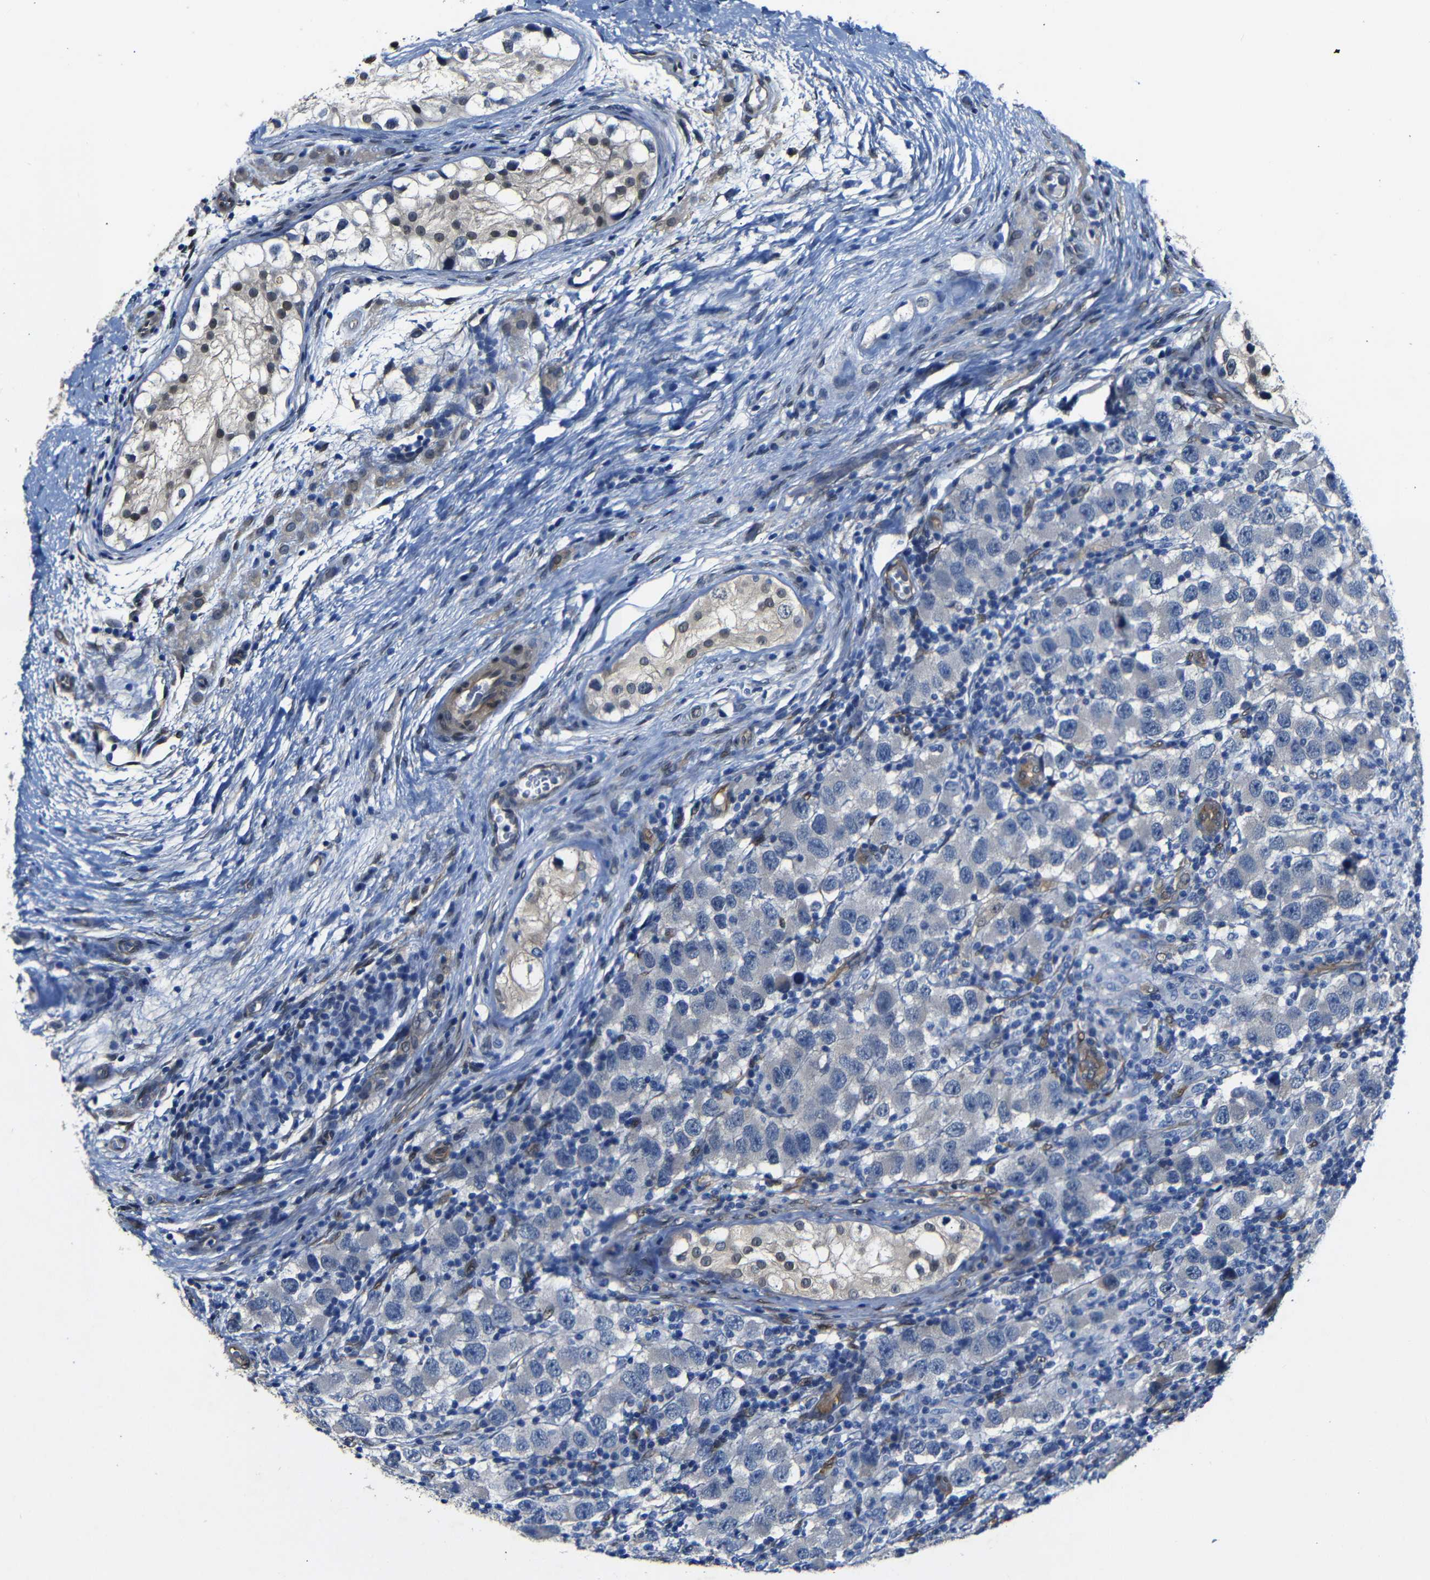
{"staining": {"intensity": "negative", "quantity": "none", "location": "none"}, "tissue": "testis cancer", "cell_type": "Tumor cells", "image_type": "cancer", "snomed": [{"axis": "morphology", "description": "Carcinoma, Embryonal, NOS"}, {"axis": "topography", "description": "Testis"}], "caption": "High magnification brightfield microscopy of embryonal carcinoma (testis) stained with DAB (brown) and counterstained with hematoxylin (blue): tumor cells show no significant positivity.", "gene": "YAP1", "patient": {"sex": "male", "age": 21}}